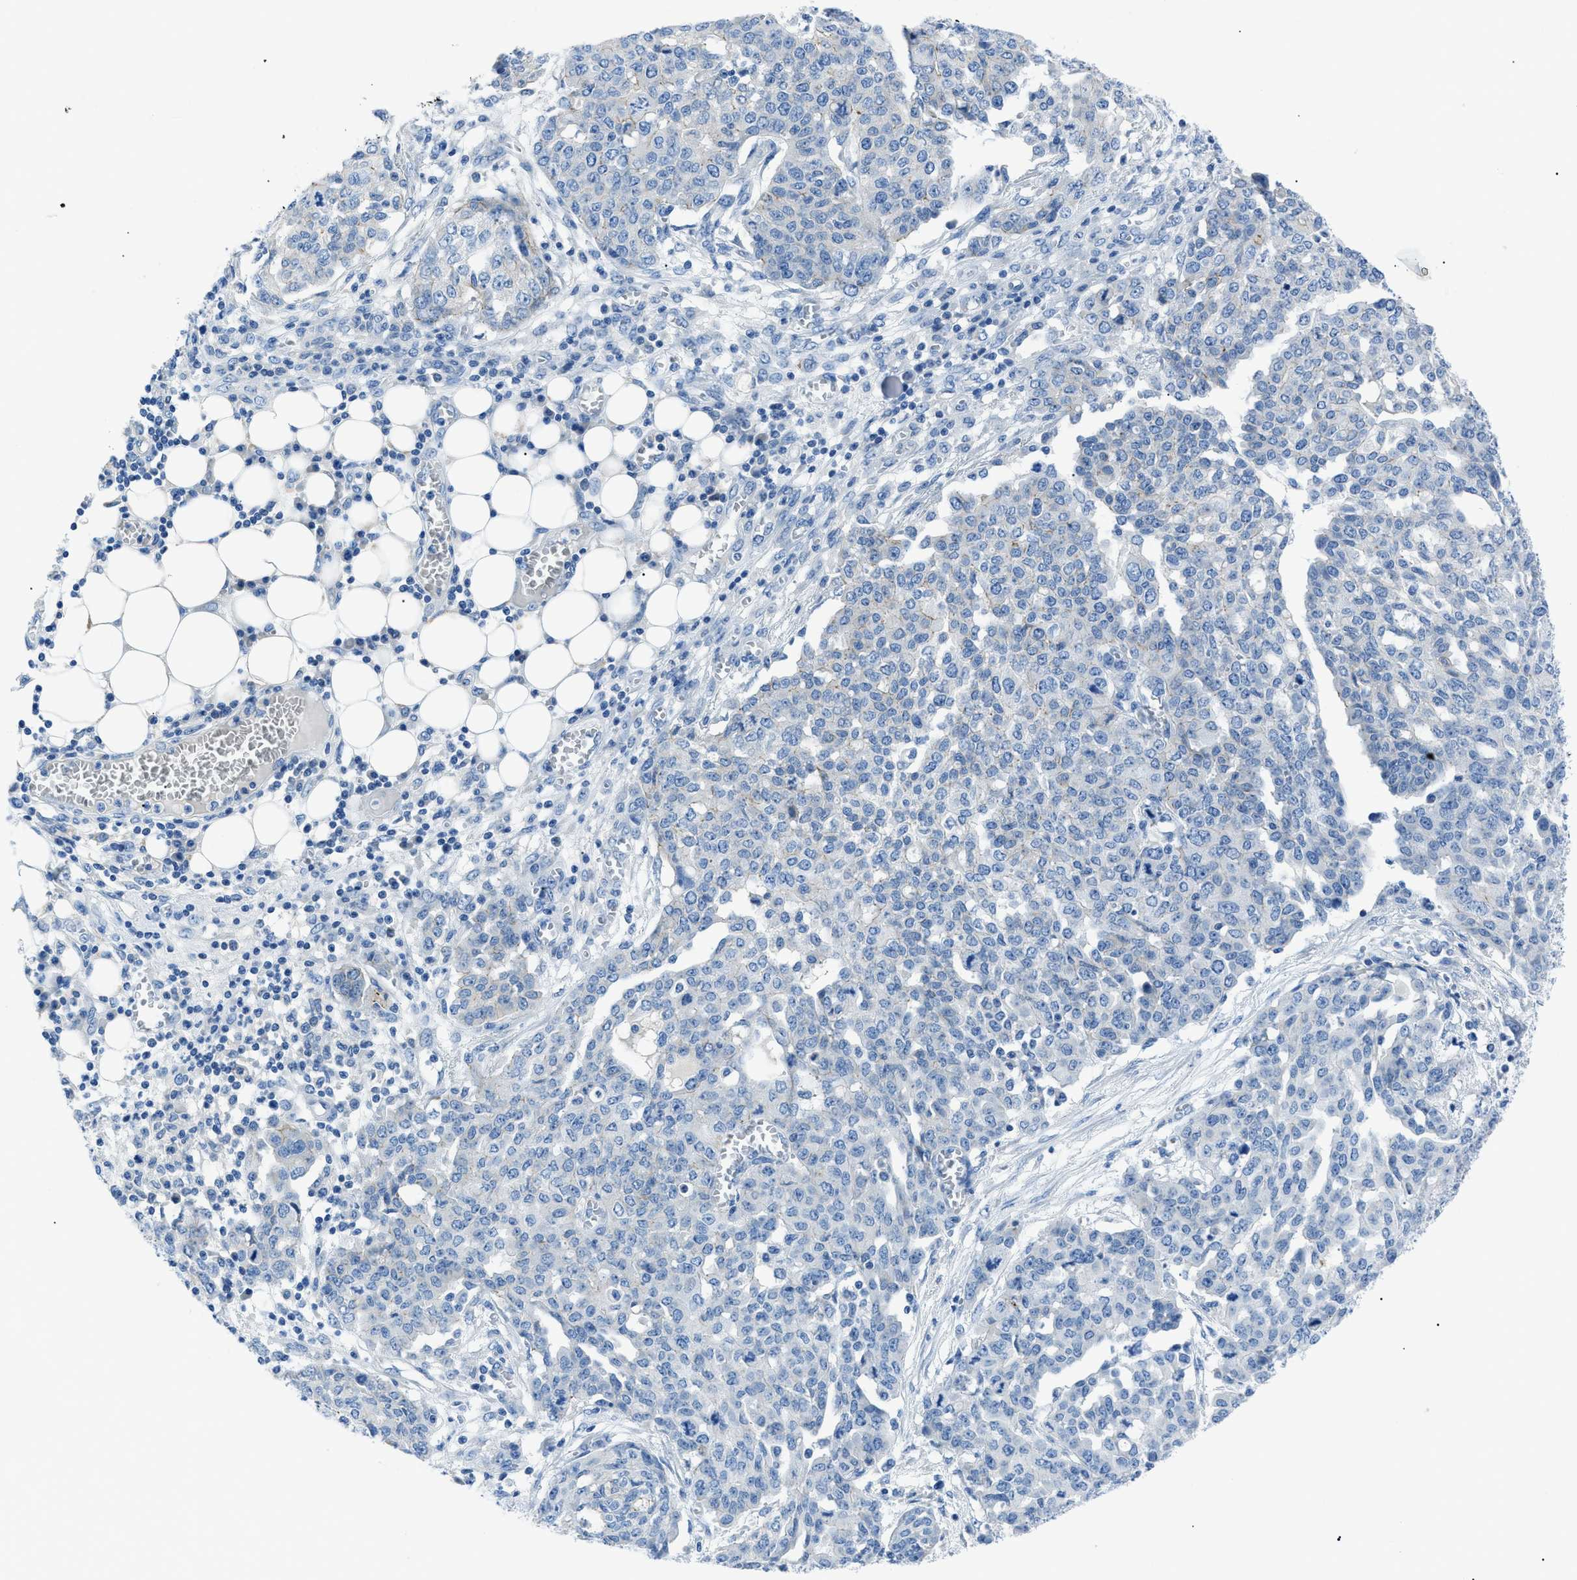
{"staining": {"intensity": "negative", "quantity": "none", "location": "none"}, "tissue": "ovarian cancer", "cell_type": "Tumor cells", "image_type": "cancer", "snomed": [{"axis": "morphology", "description": "Cystadenocarcinoma, serous, NOS"}, {"axis": "topography", "description": "Soft tissue"}, {"axis": "topography", "description": "Ovary"}], "caption": "Tumor cells show no significant staining in ovarian cancer (serous cystadenocarcinoma).", "gene": "ZDHHC24", "patient": {"sex": "female", "age": 57}}